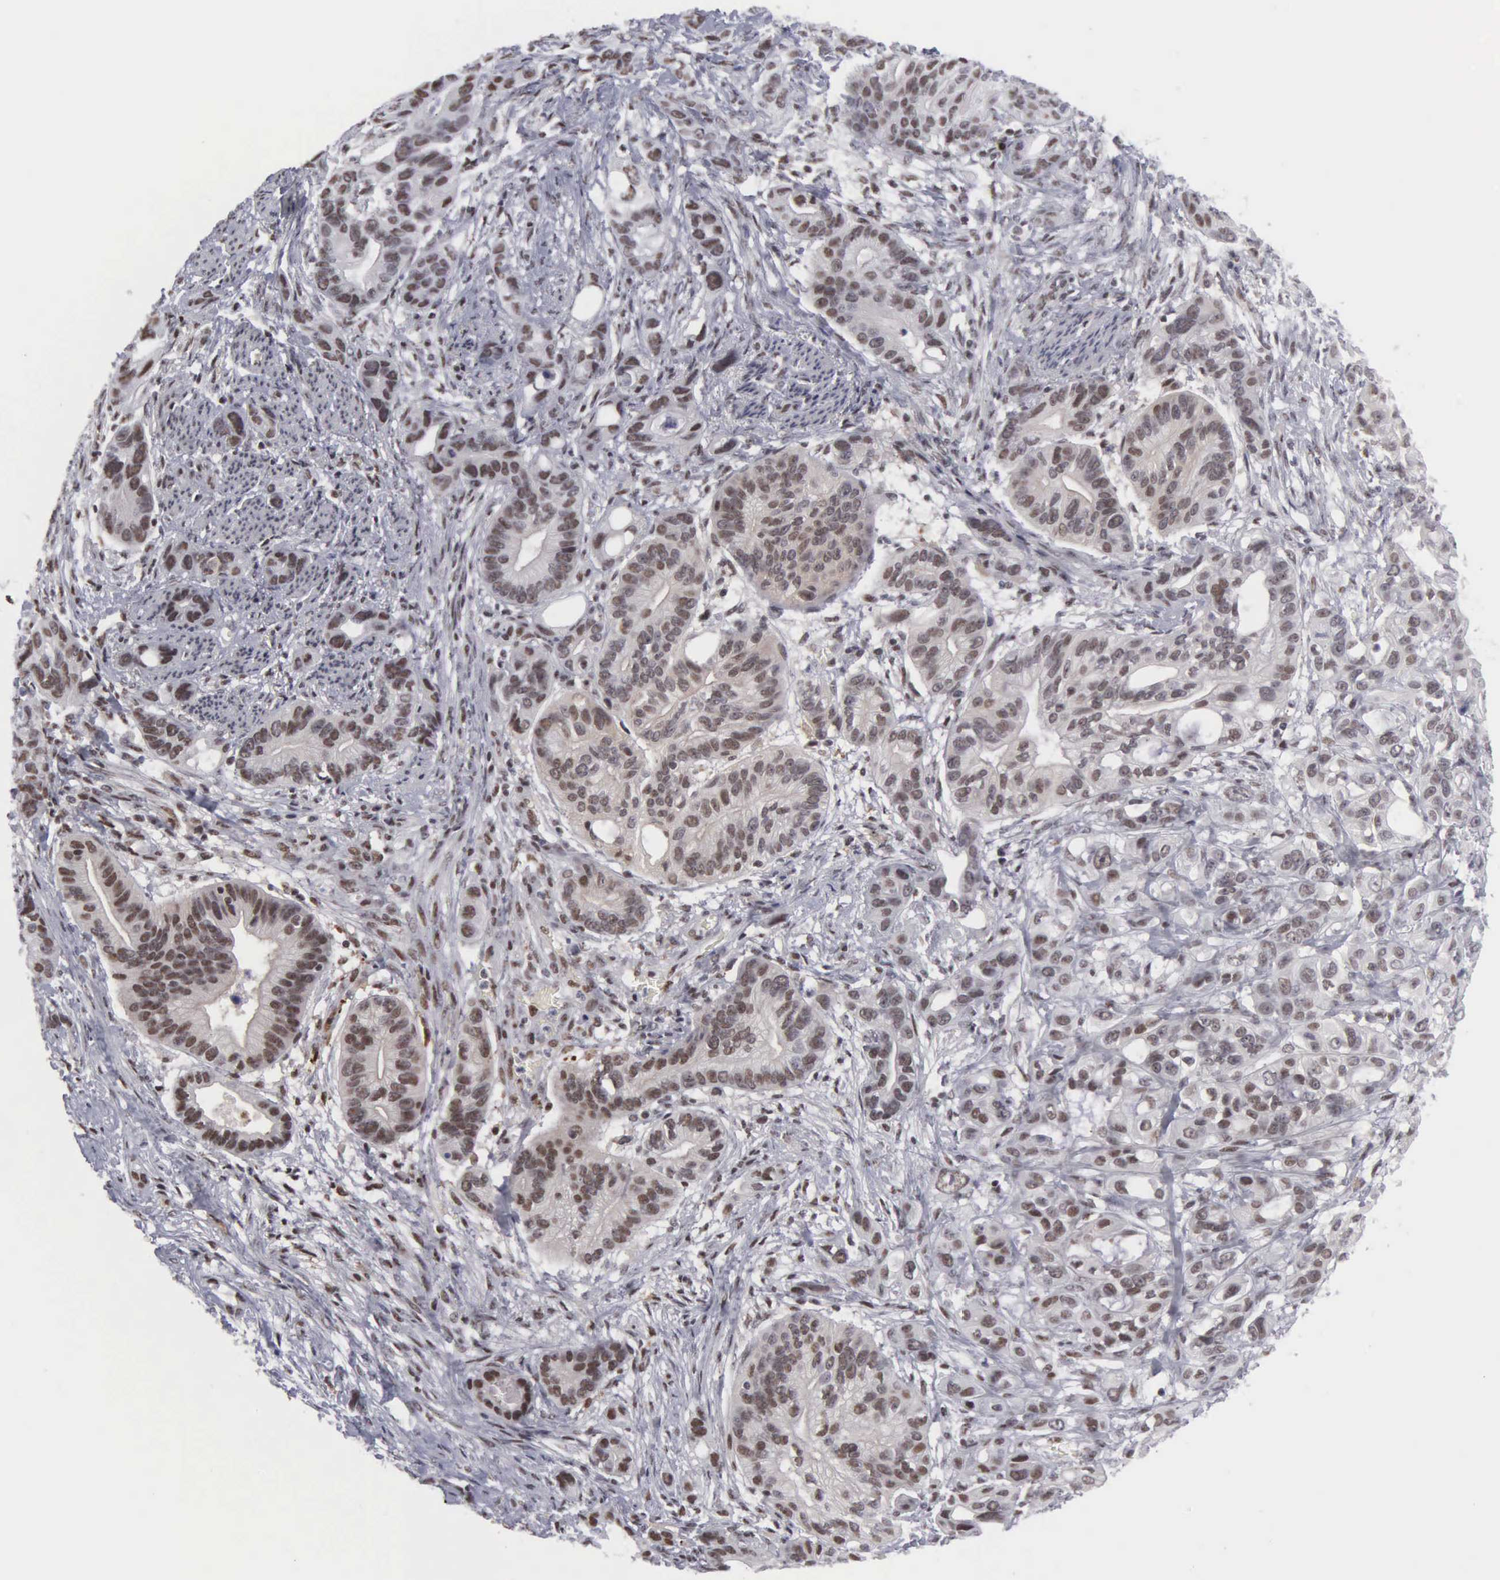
{"staining": {"intensity": "moderate", "quantity": ">75%", "location": "nuclear"}, "tissue": "stomach cancer", "cell_type": "Tumor cells", "image_type": "cancer", "snomed": [{"axis": "morphology", "description": "Adenocarcinoma, NOS"}, {"axis": "topography", "description": "Stomach, upper"}], "caption": "This micrograph displays IHC staining of human stomach cancer (adenocarcinoma), with medium moderate nuclear expression in approximately >75% of tumor cells.", "gene": "KIAA0586", "patient": {"sex": "male", "age": 47}}